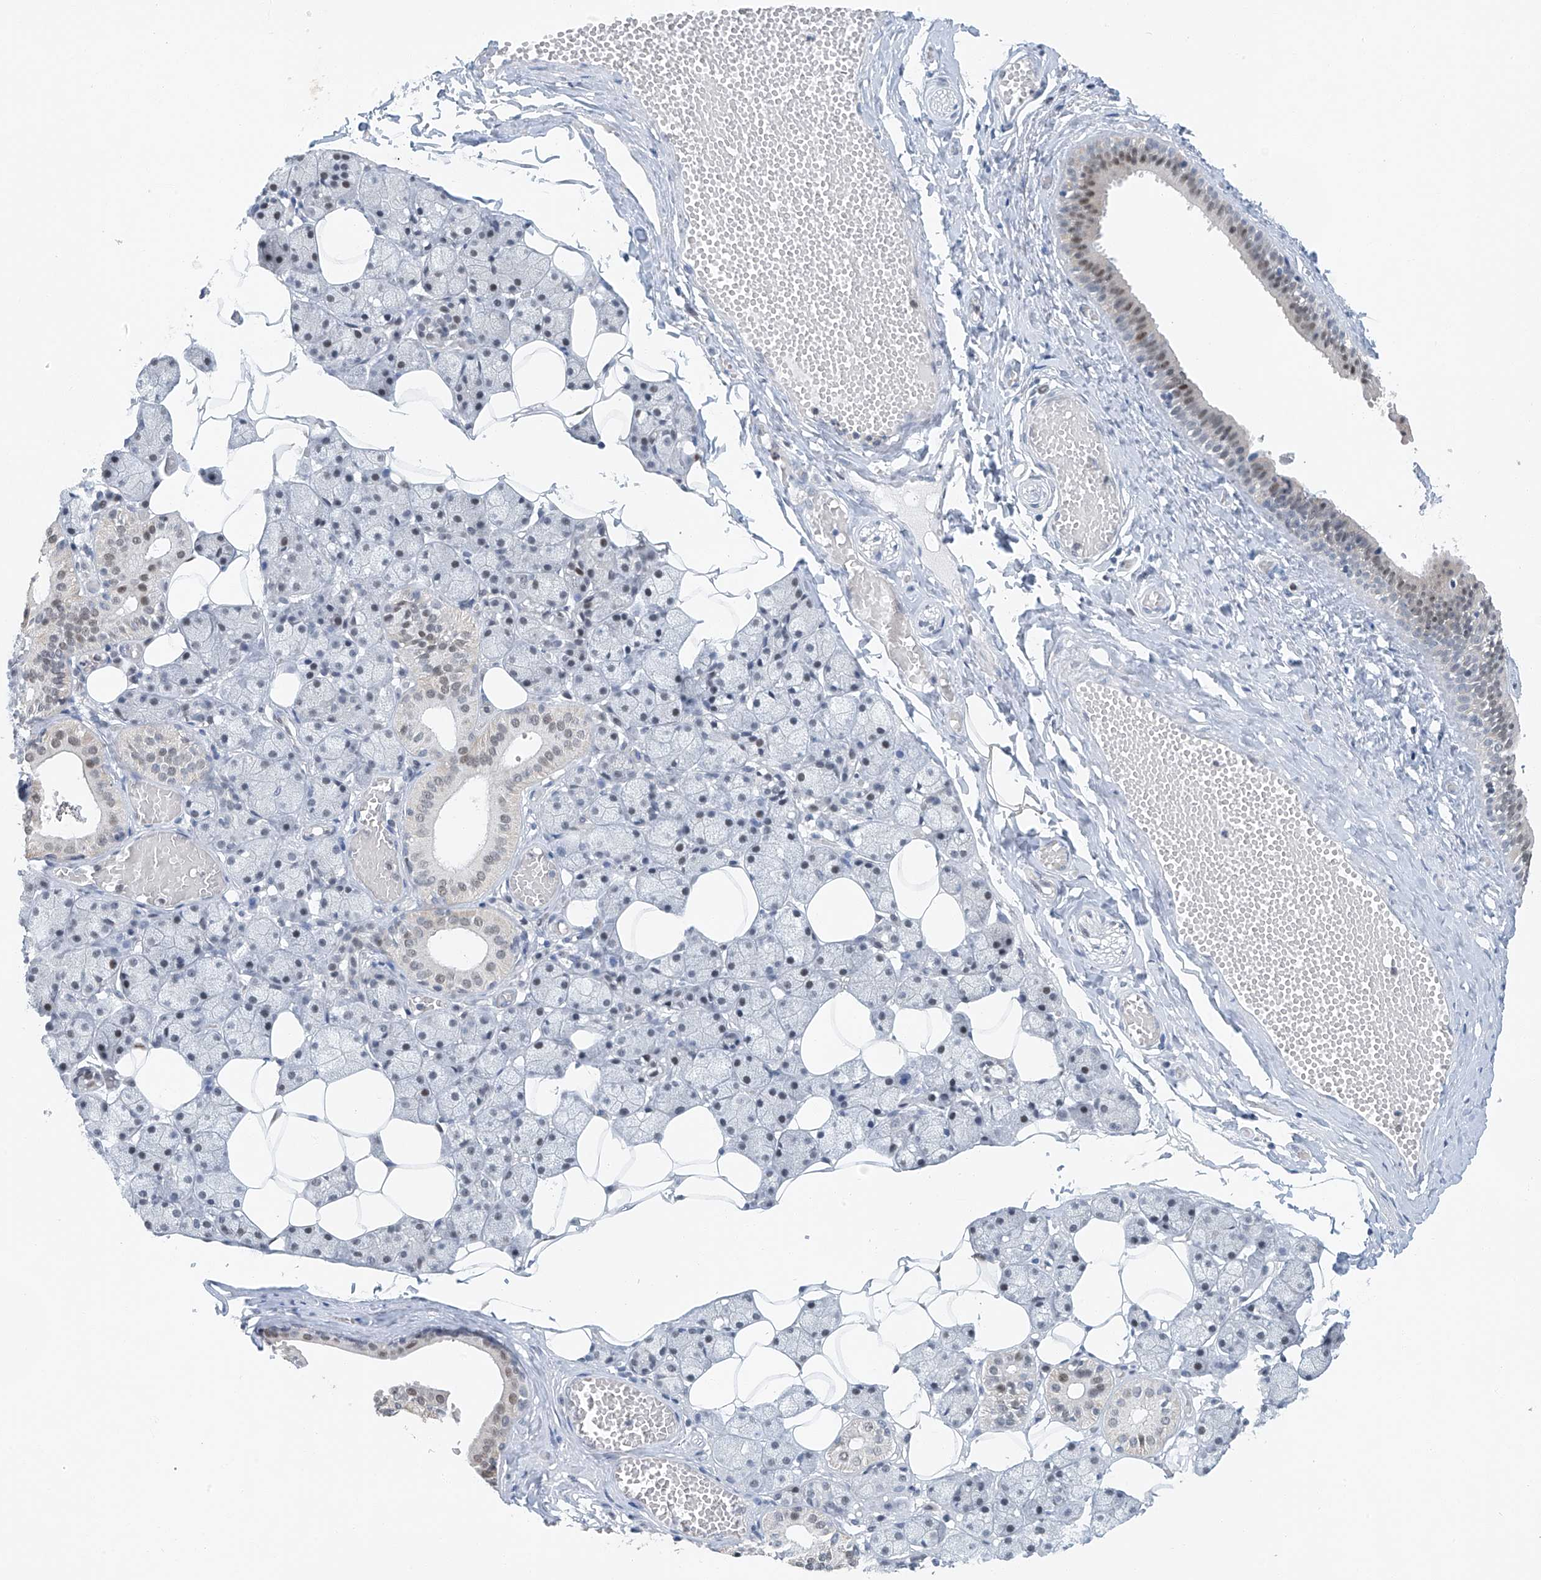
{"staining": {"intensity": "weak", "quantity": "<25%", "location": "cytoplasmic/membranous,nuclear"}, "tissue": "salivary gland", "cell_type": "Glandular cells", "image_type": "normal", "snomed": [{"axis": "morphology", "description": "Normal tissue, NOS"}, {"axis": "topography", "description": "Salivary gland"}], "caption": "High power microscopy photomicrograph of an IHC histopathology image of benign salivary gland, revealing no significant staining in glandular cells.", "gene": "TAF8", "patient": {"sex": "female", "age": 33}}